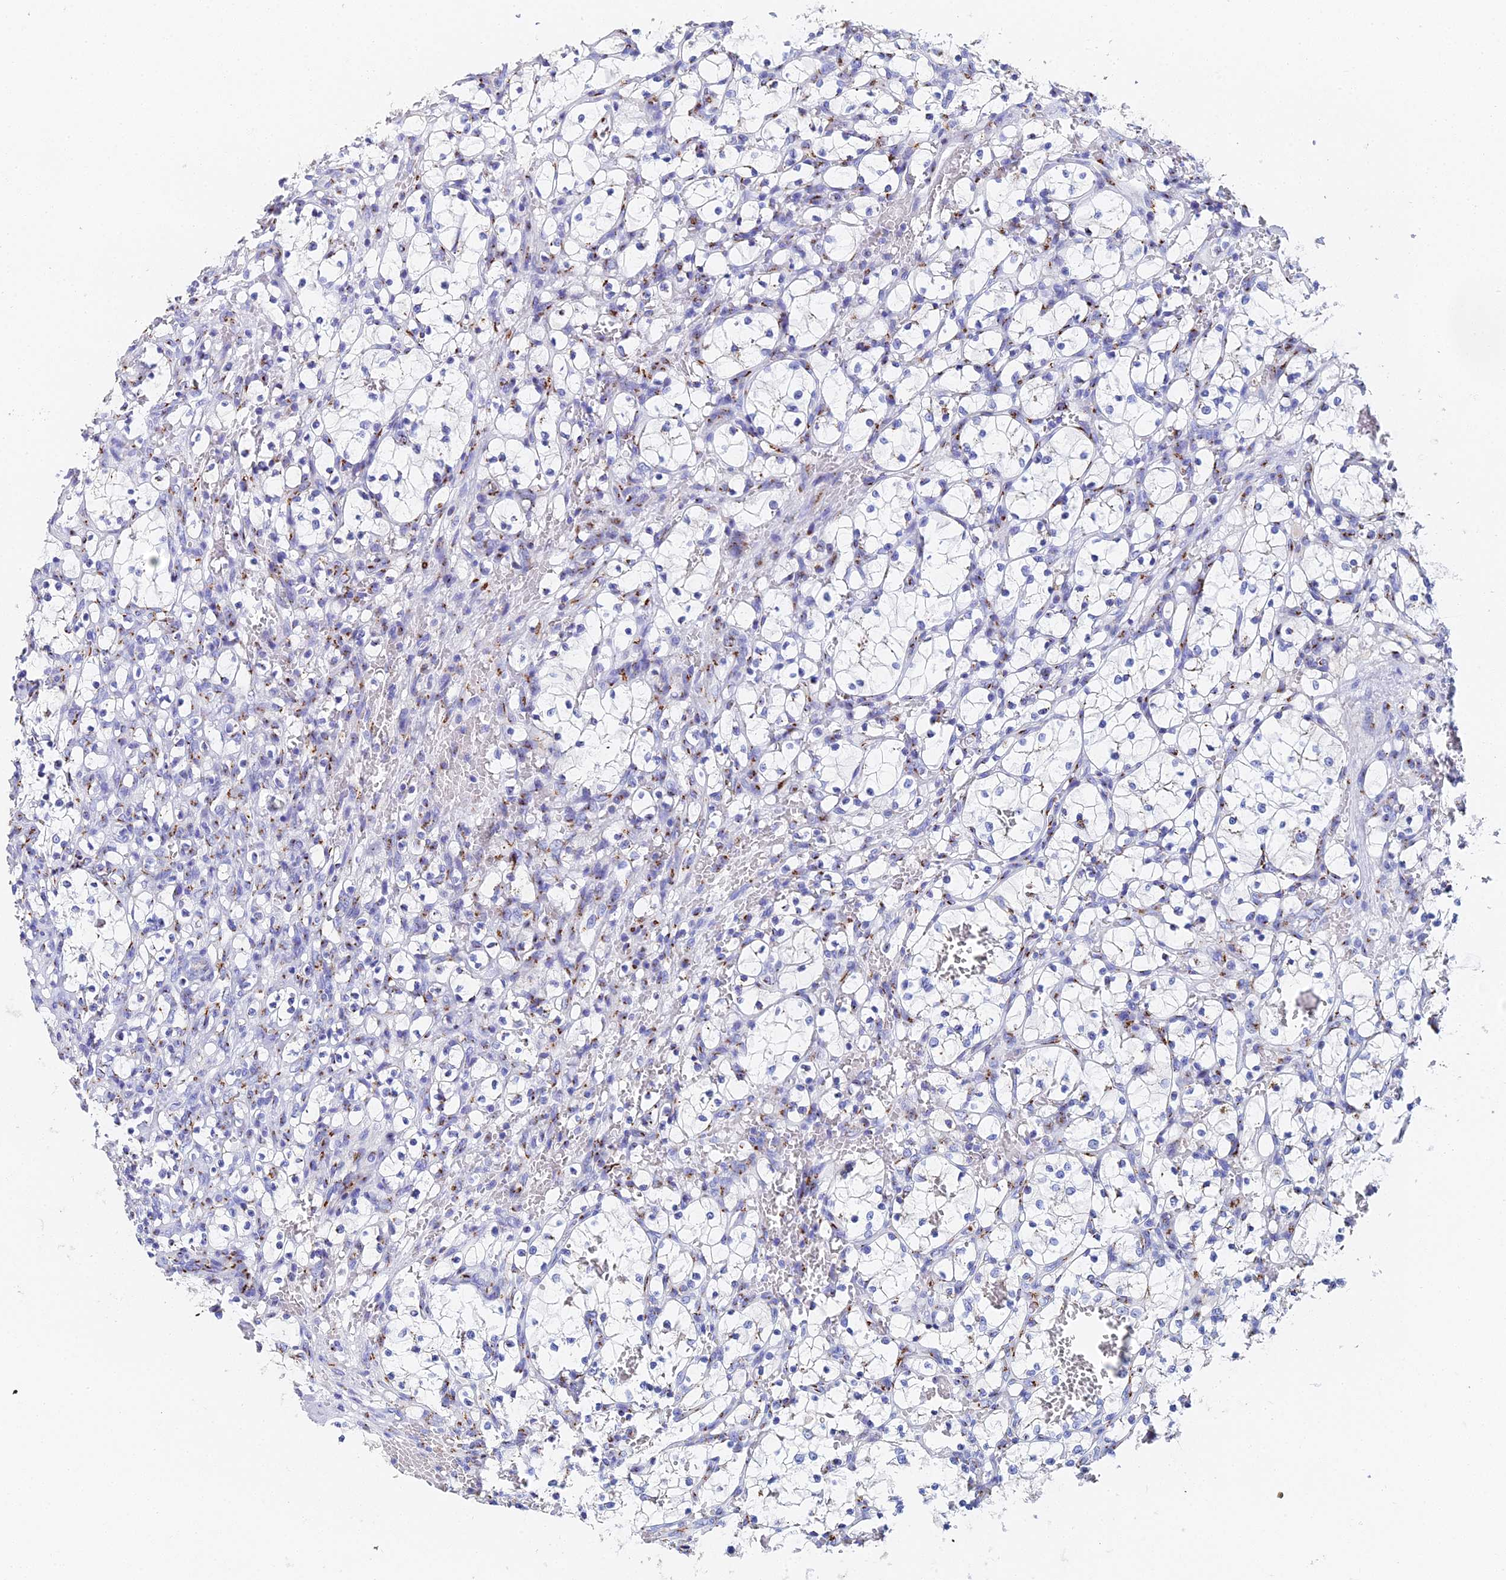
{"staining": {"intensity": "negative", "quantity": "none", "location": "none"}, "tissue": "renal cancer", "cell_type": "Tumor cells", "image_type": "cancer", "snomed": [{"axis": "morphology", "description": "Adenocarcinoma, NOS"}, {"axis": "topography", "description": "Kidney"}], "caption": "Immunohistochemical staining of renal adenocarcinoma exhibits no significant staining in tumor cells.", "gene": "ENSG00000268674", "patient": {"sex": "female", "age": 69}}